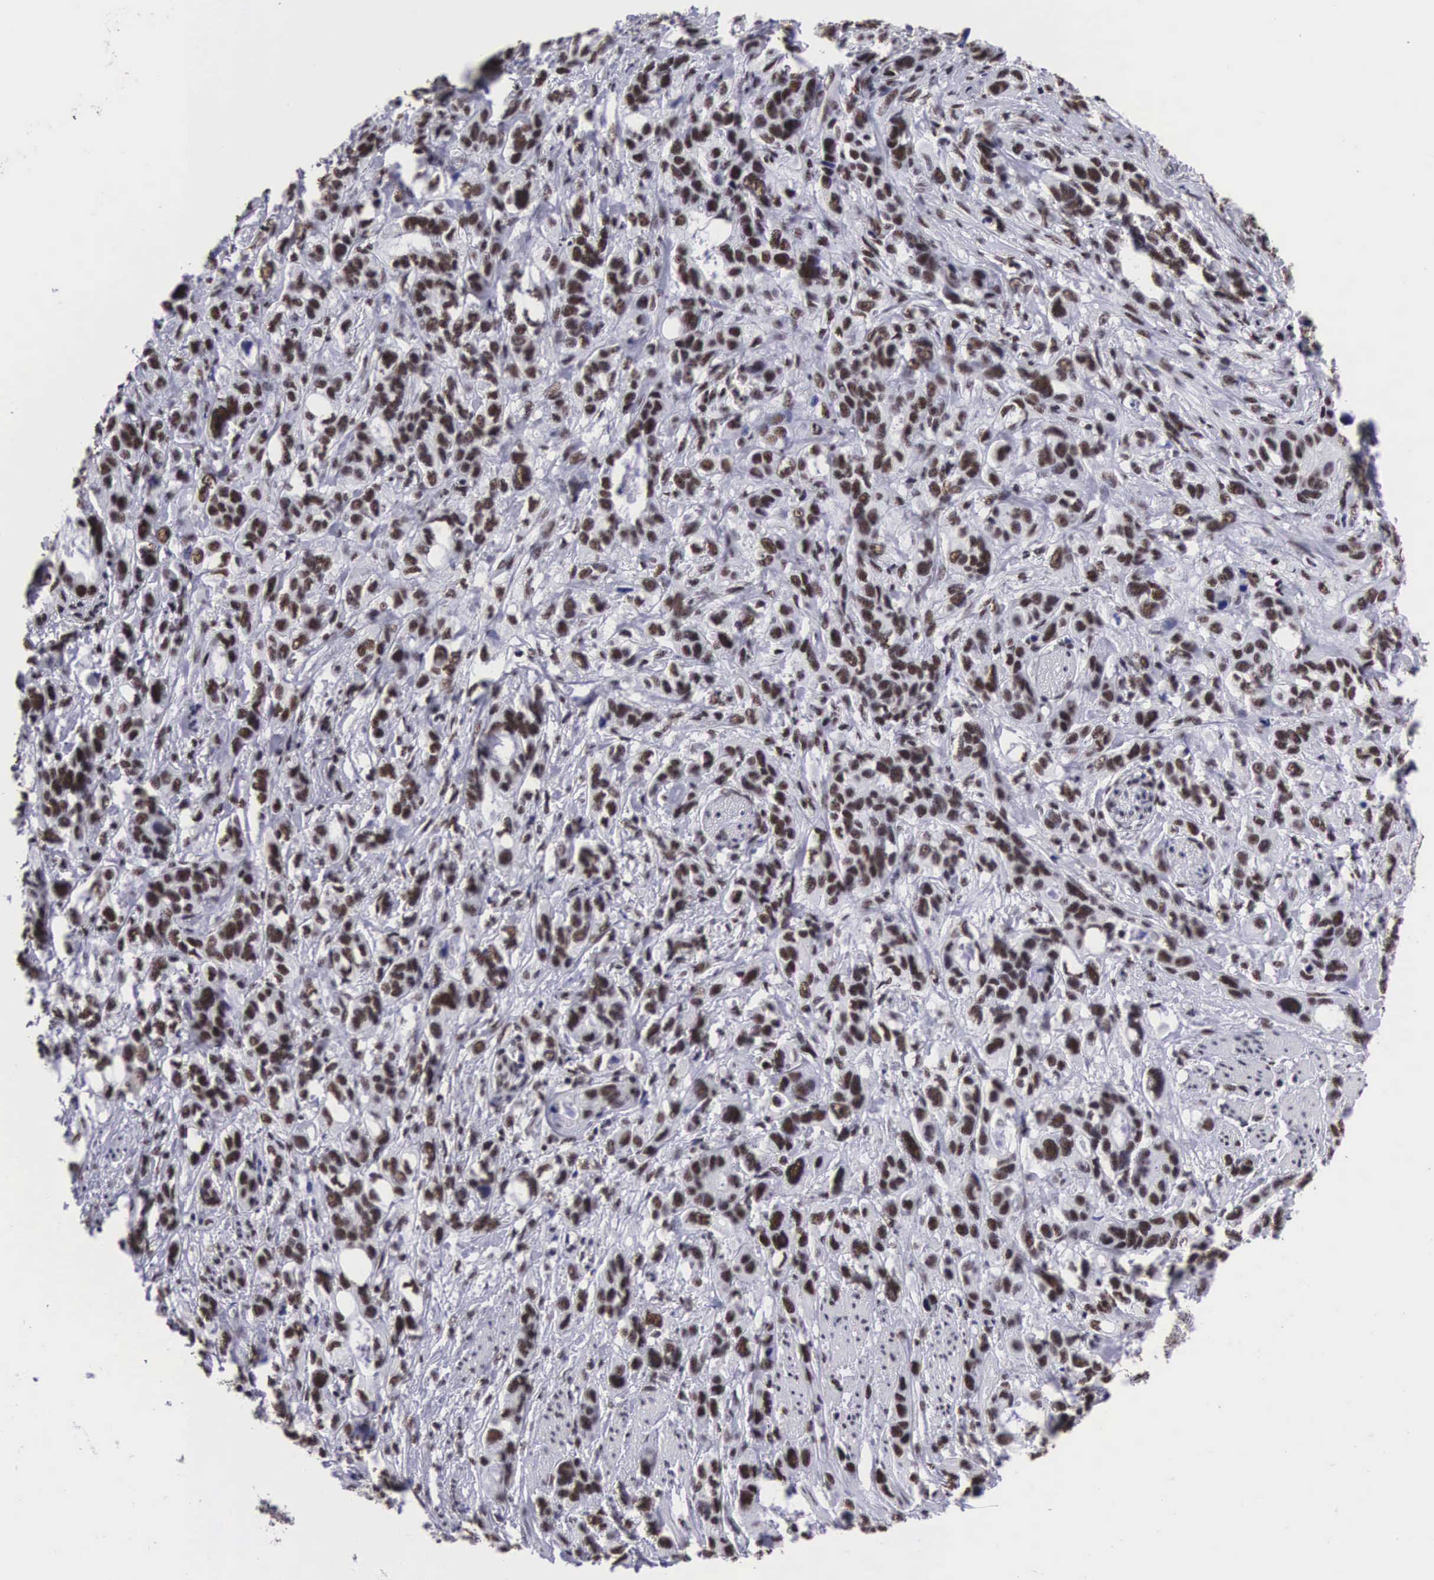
{"staining": {"intensity": "moderate", "quantity": ">75%", "location": "nuclear"}, "tissue": "stomach cancer", "cell_type": "Tumor cells", "image_type": "cancer", "snomed": [{"axis": "morphology", "description": "Adenocarcinoma, NOS"}, {"axis": "topography", "description": "Stomach, upper"}], "caption": "DAB (3,3'-diaminobenzidine) immunohistochemical staining of human stomach adenocarcinoma reveals moderate nuclear protein staining in about >75% of tumor cells. The protein is stained brown, and the nuclei are stained in blue (DAB IHC with brightfield microscopy, high magnification).", "gene": "SF3A1", "patient": {"sex": "male", "age": 47}}